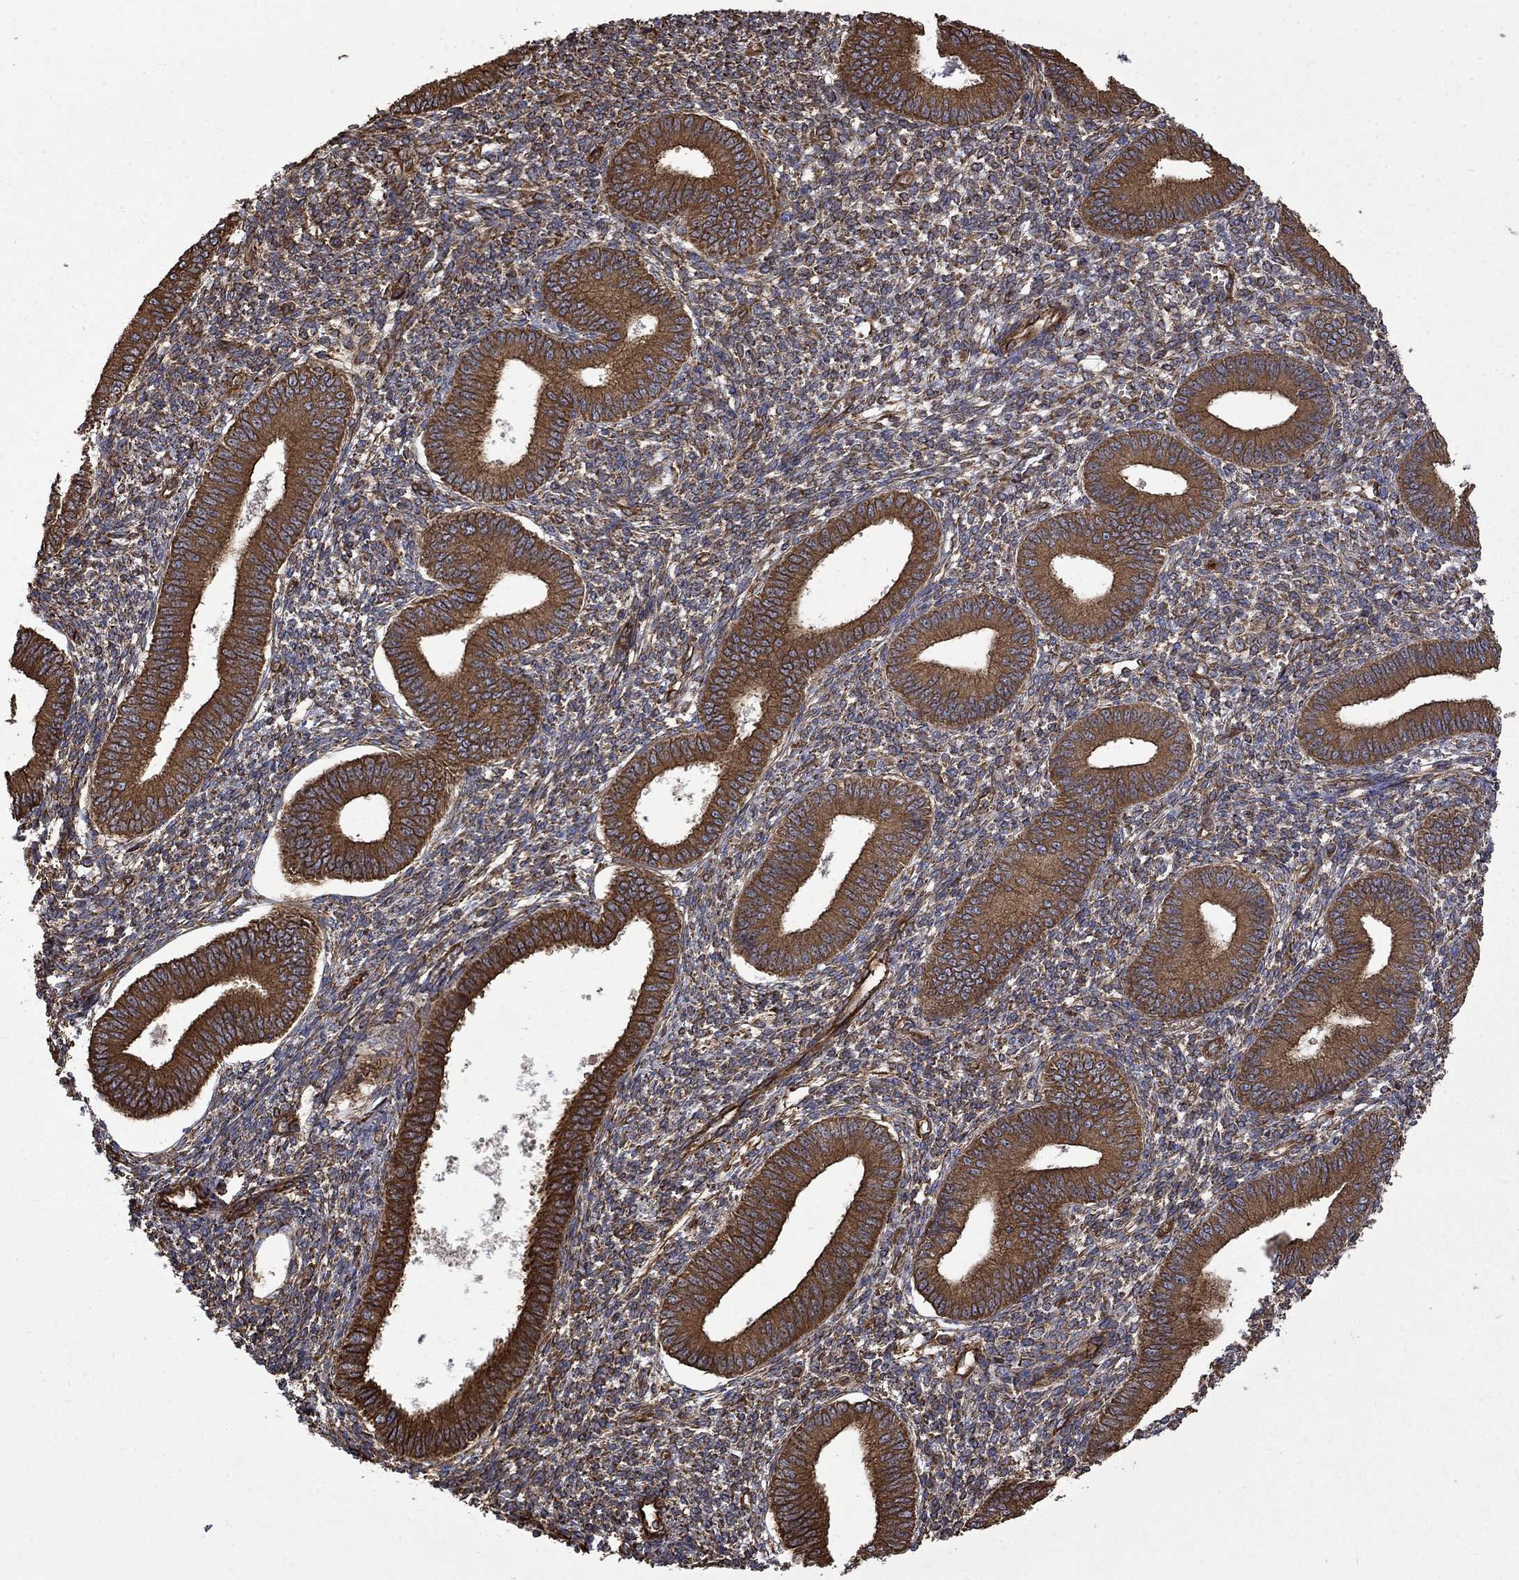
{"staining": {"intensity": "moderate", "quantity": "<25%", "location": "cytoplasmic/membranous"}, "tissue": "endometrium", "cell_type": "Cells in endometrial stroma", "image_type": "normal", "snomed": [{"axis": "morphology", "description": "Normal tissue, NOS"}, {"axis": "topography", "description": "Endometrium"}], "caption": "High-magnification brightfield microscopy of benign endometrium stained with DAB (brown) and counterstained with hematoxylin (blue). cells in endometrial stroma exhibit moderate cytoplasmic/membranous expression is appreciated in about<25% of cells. (Stains: DAB (3,3'-diaminobenzidine) in brown, nuclei in blue, Microscopy: brightfield microscopy at high magnification).", "gene": "CUTC", "patient": {"sex": "female", "age": 42}}